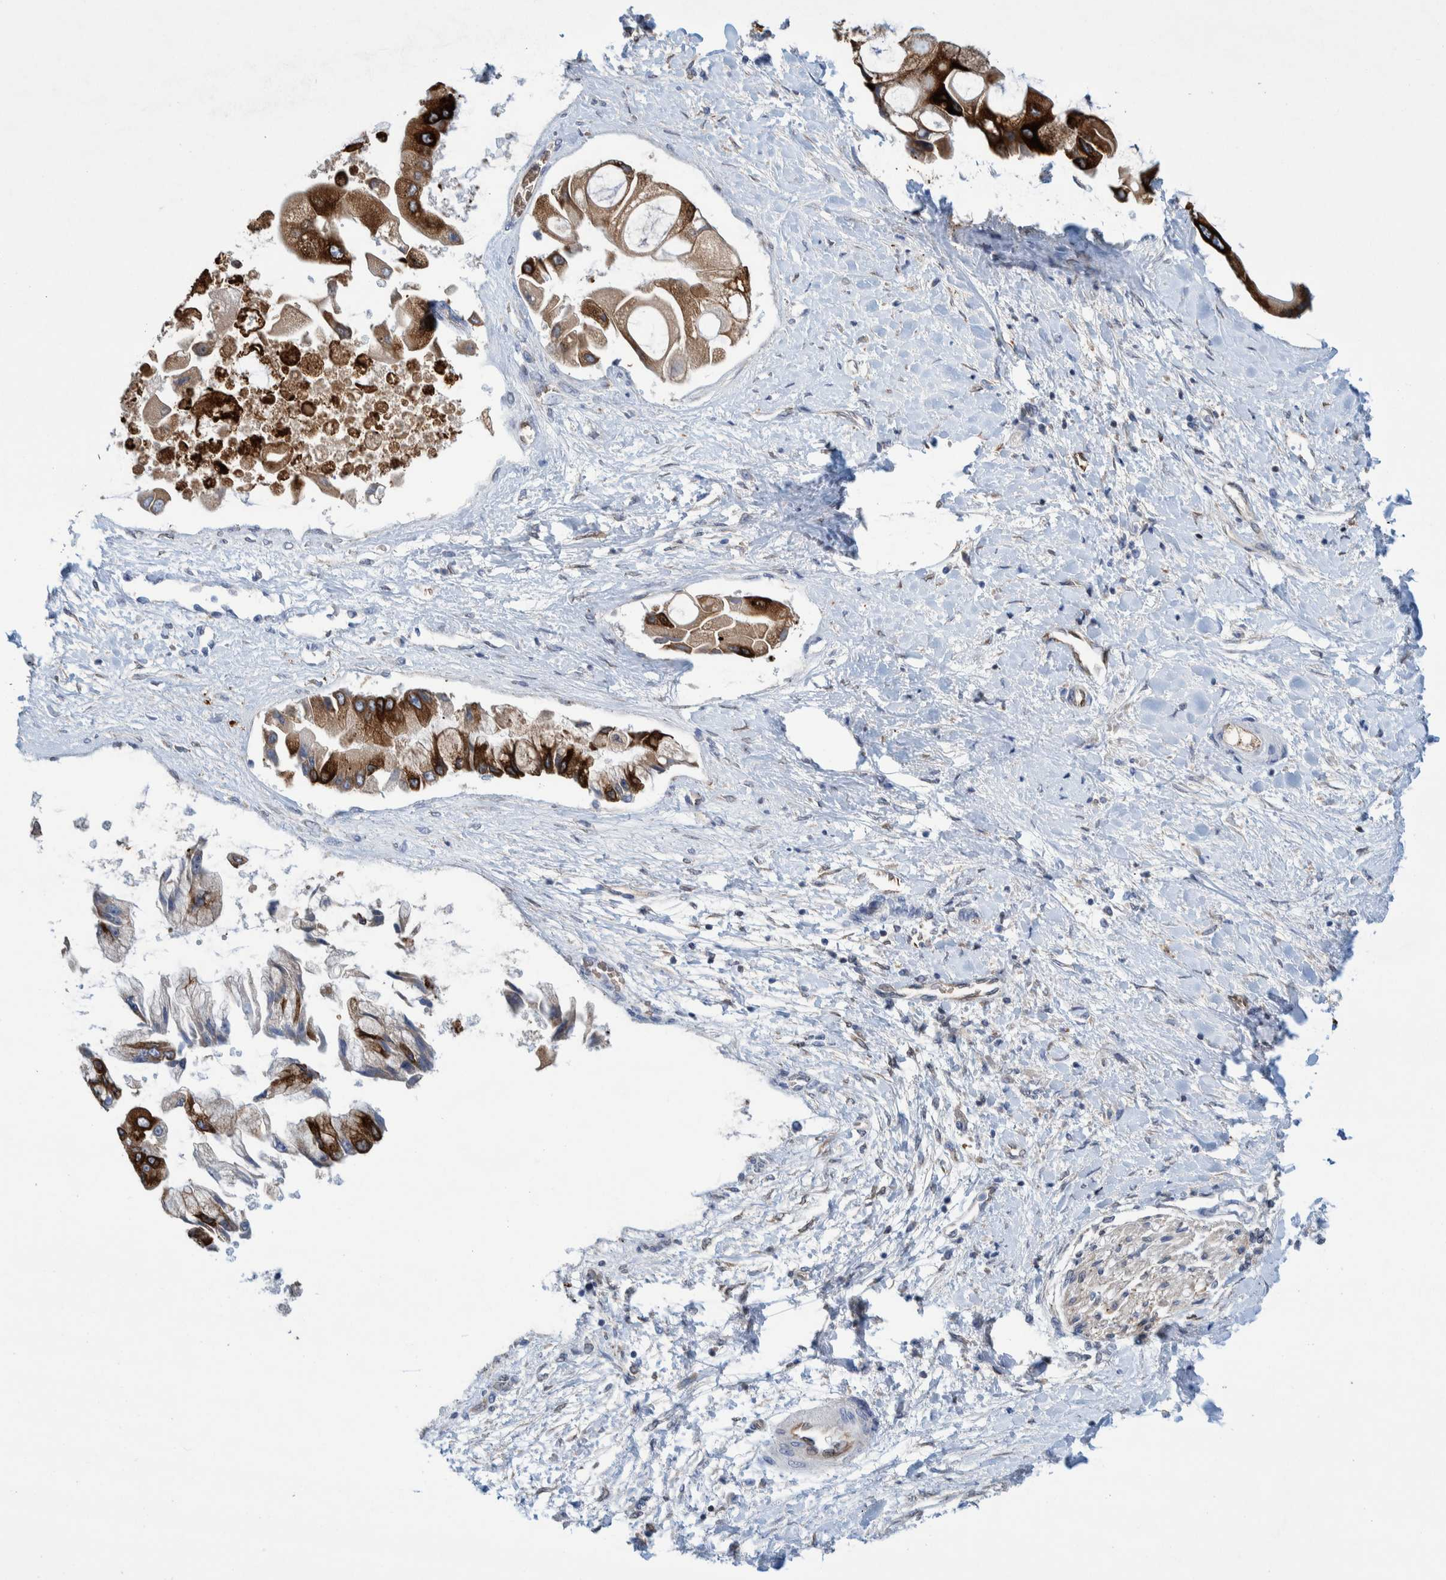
{"staining": {"intensity": "strong", "quantity": ">75%", "location": "cytoplasmic/membranous"}, "tissue": "liver cancer", "cell_type": "Tumor cells", "image_type": "cancer", "snomed": [{"axis": "morphology", "description": "Cholangiocarcinoma"}, {"axis": "topography", "description": "Liver"}], "caption": "A brown stain labels strong cytoplasmic/membranous staining of a protein in human liver cancer tumor cells. (brown staining indicates protein expression, while blue staining denotes nuclei).", "gene": "THEM6", "patient": {"sex": "male", "age": 50}}